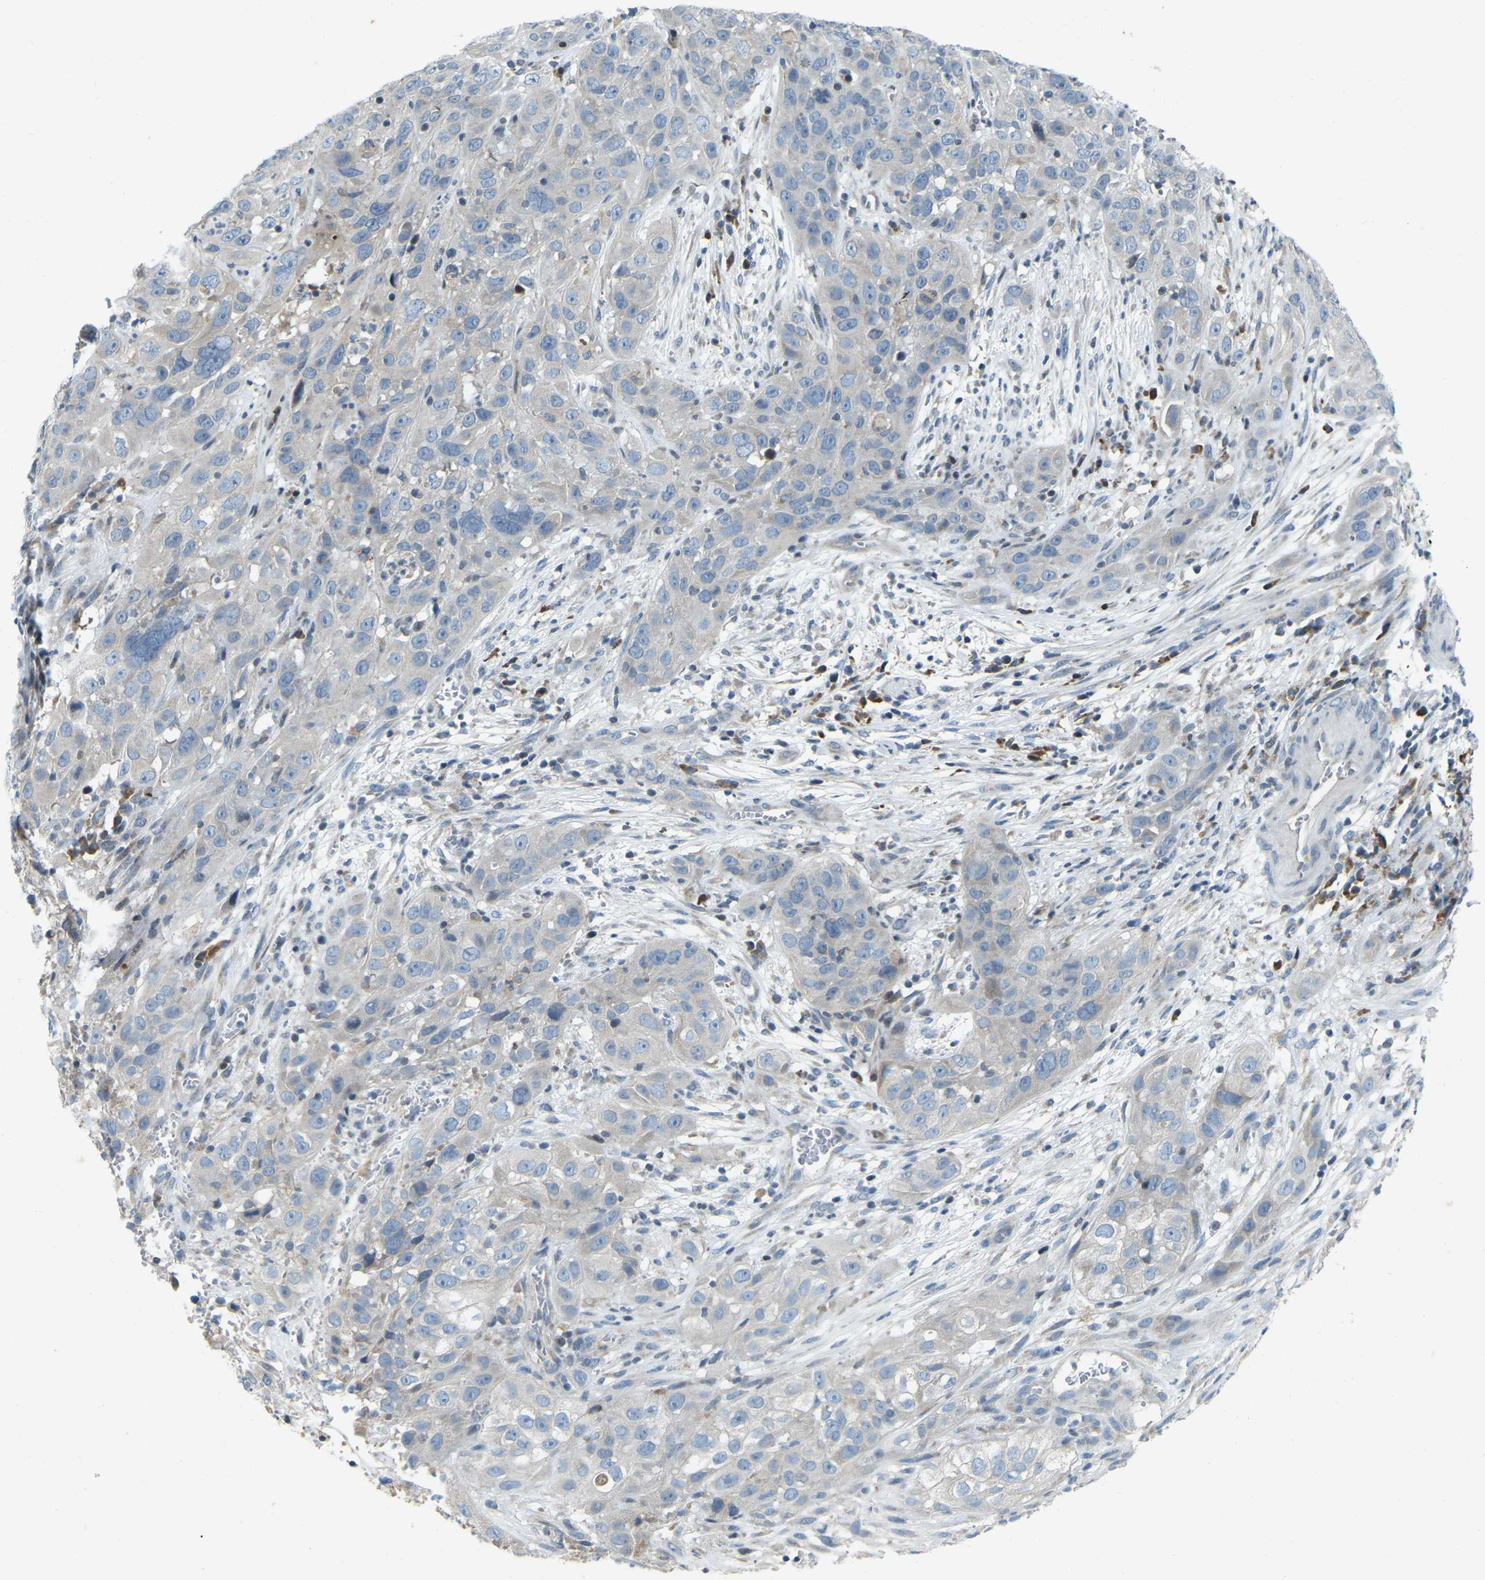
{"staining": {"intensity": "negative", "quantity": "none", "location": "none"}, "tissue": "cervical cancer", "cell_type": "Tumor cells", "image_type": "cancer", "snomed": [{"axis": "morphology", "description": "Squamous cell carcinoma, NOS"}, {"axis": "topography", "description": "Cervix"}], "caption": "A high-resolution photomicrograph shows immunohistochemistry (IHC) staining of cervical squamous cell carcinoma, which exhibits no significant expression in tumor cells.", "gene": "PARL", "patient": {"sex": "female", "age": 32}}